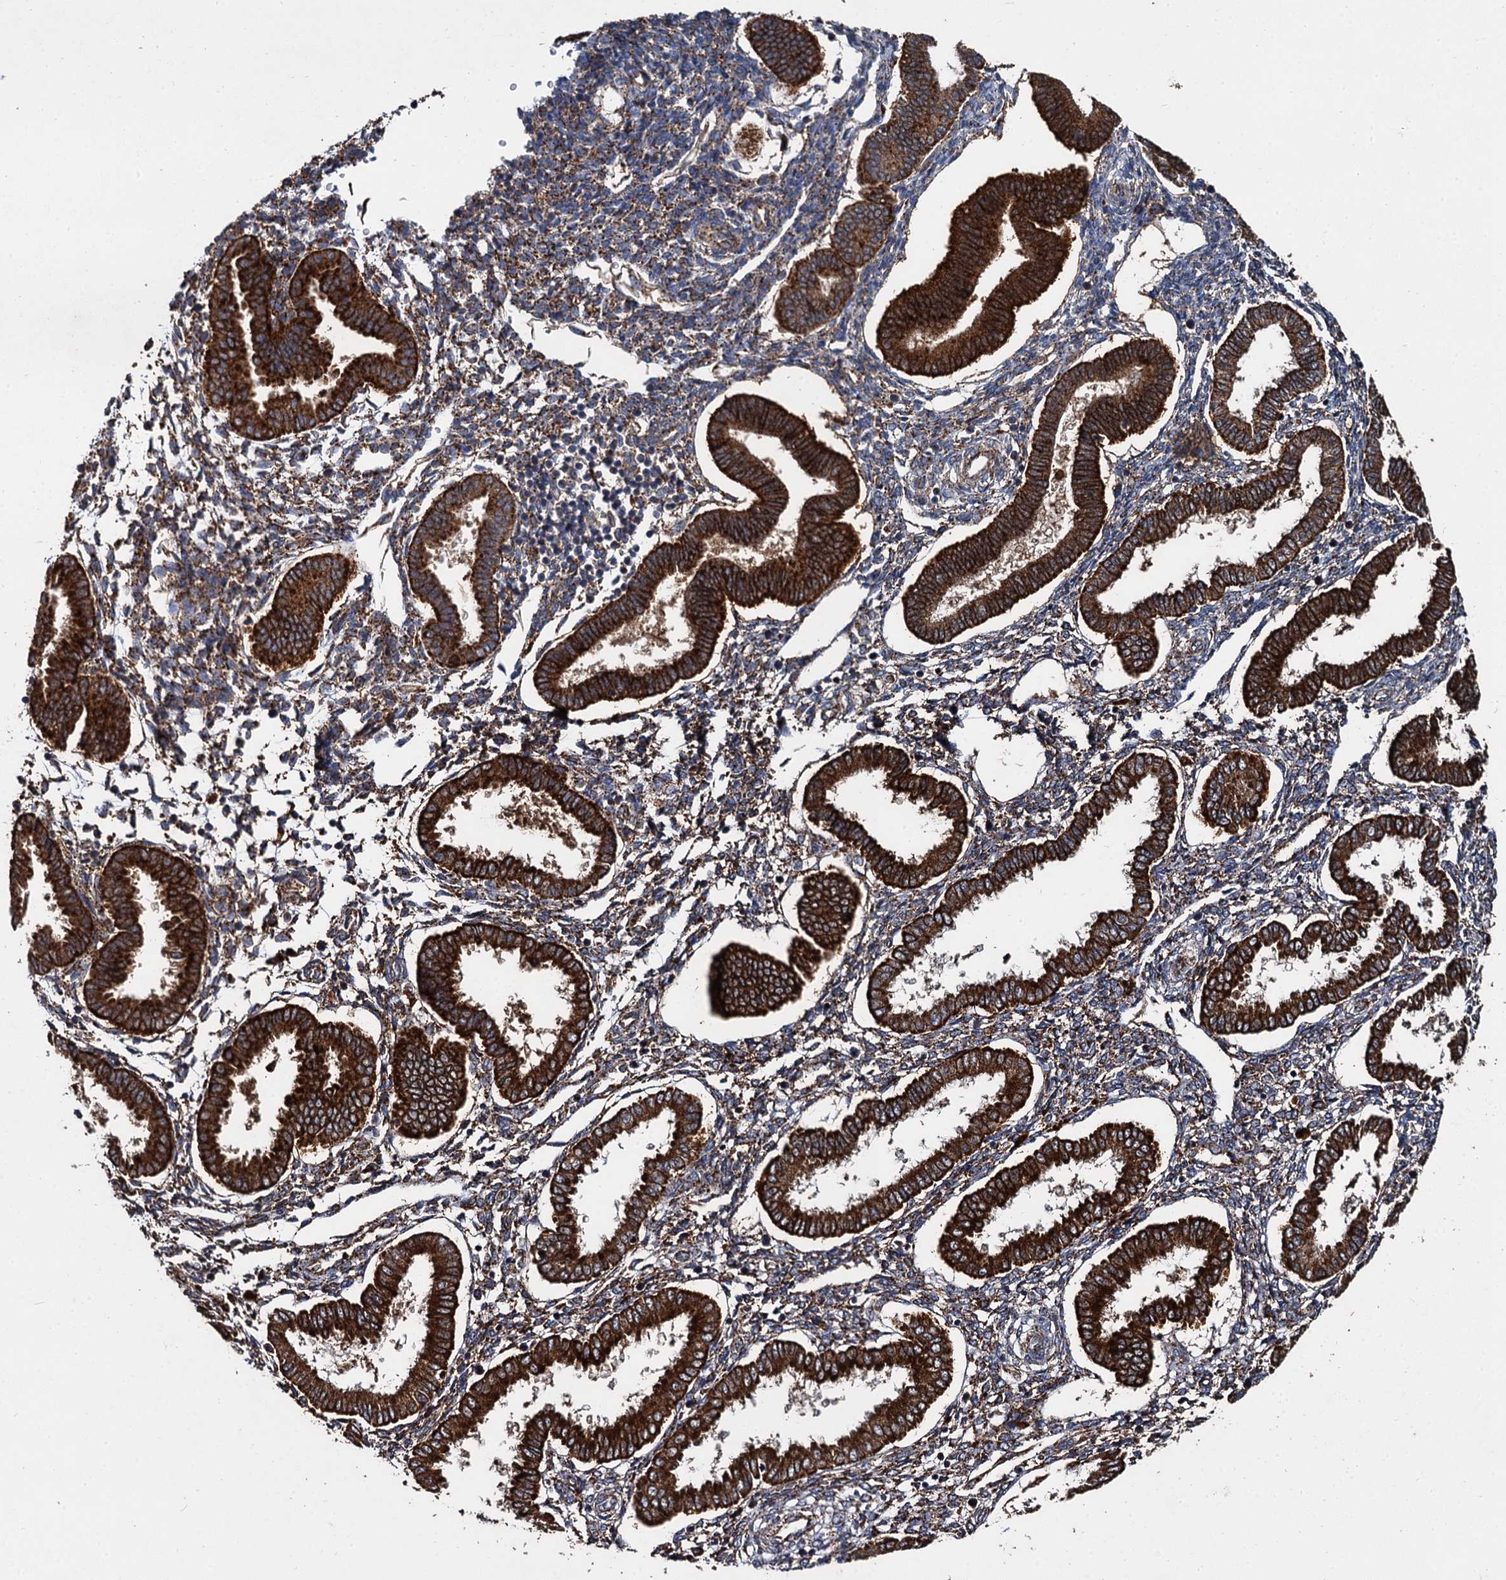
{"staining": {"intensity": "strong", "quantity": "25%-75%", "location": "cytoplasmic/membranous"}, "tissue": "endometrium", "cell_type": "Cells in endometrial stroma", "image_type": "normal", "snomed": [{"axis": "morphology", "description": "Normal tissue, NOS"}, {"axis": "topography", "description": "Endometrium"}], "caption": "A high amount of strong cytoplasmic/membranous staining is appreciated in about 25%-75% of cells in endometrial stroma in unremarkable endometrium.", "gene": "GBA1", "patient": {"sex": "female", "age": 24}}